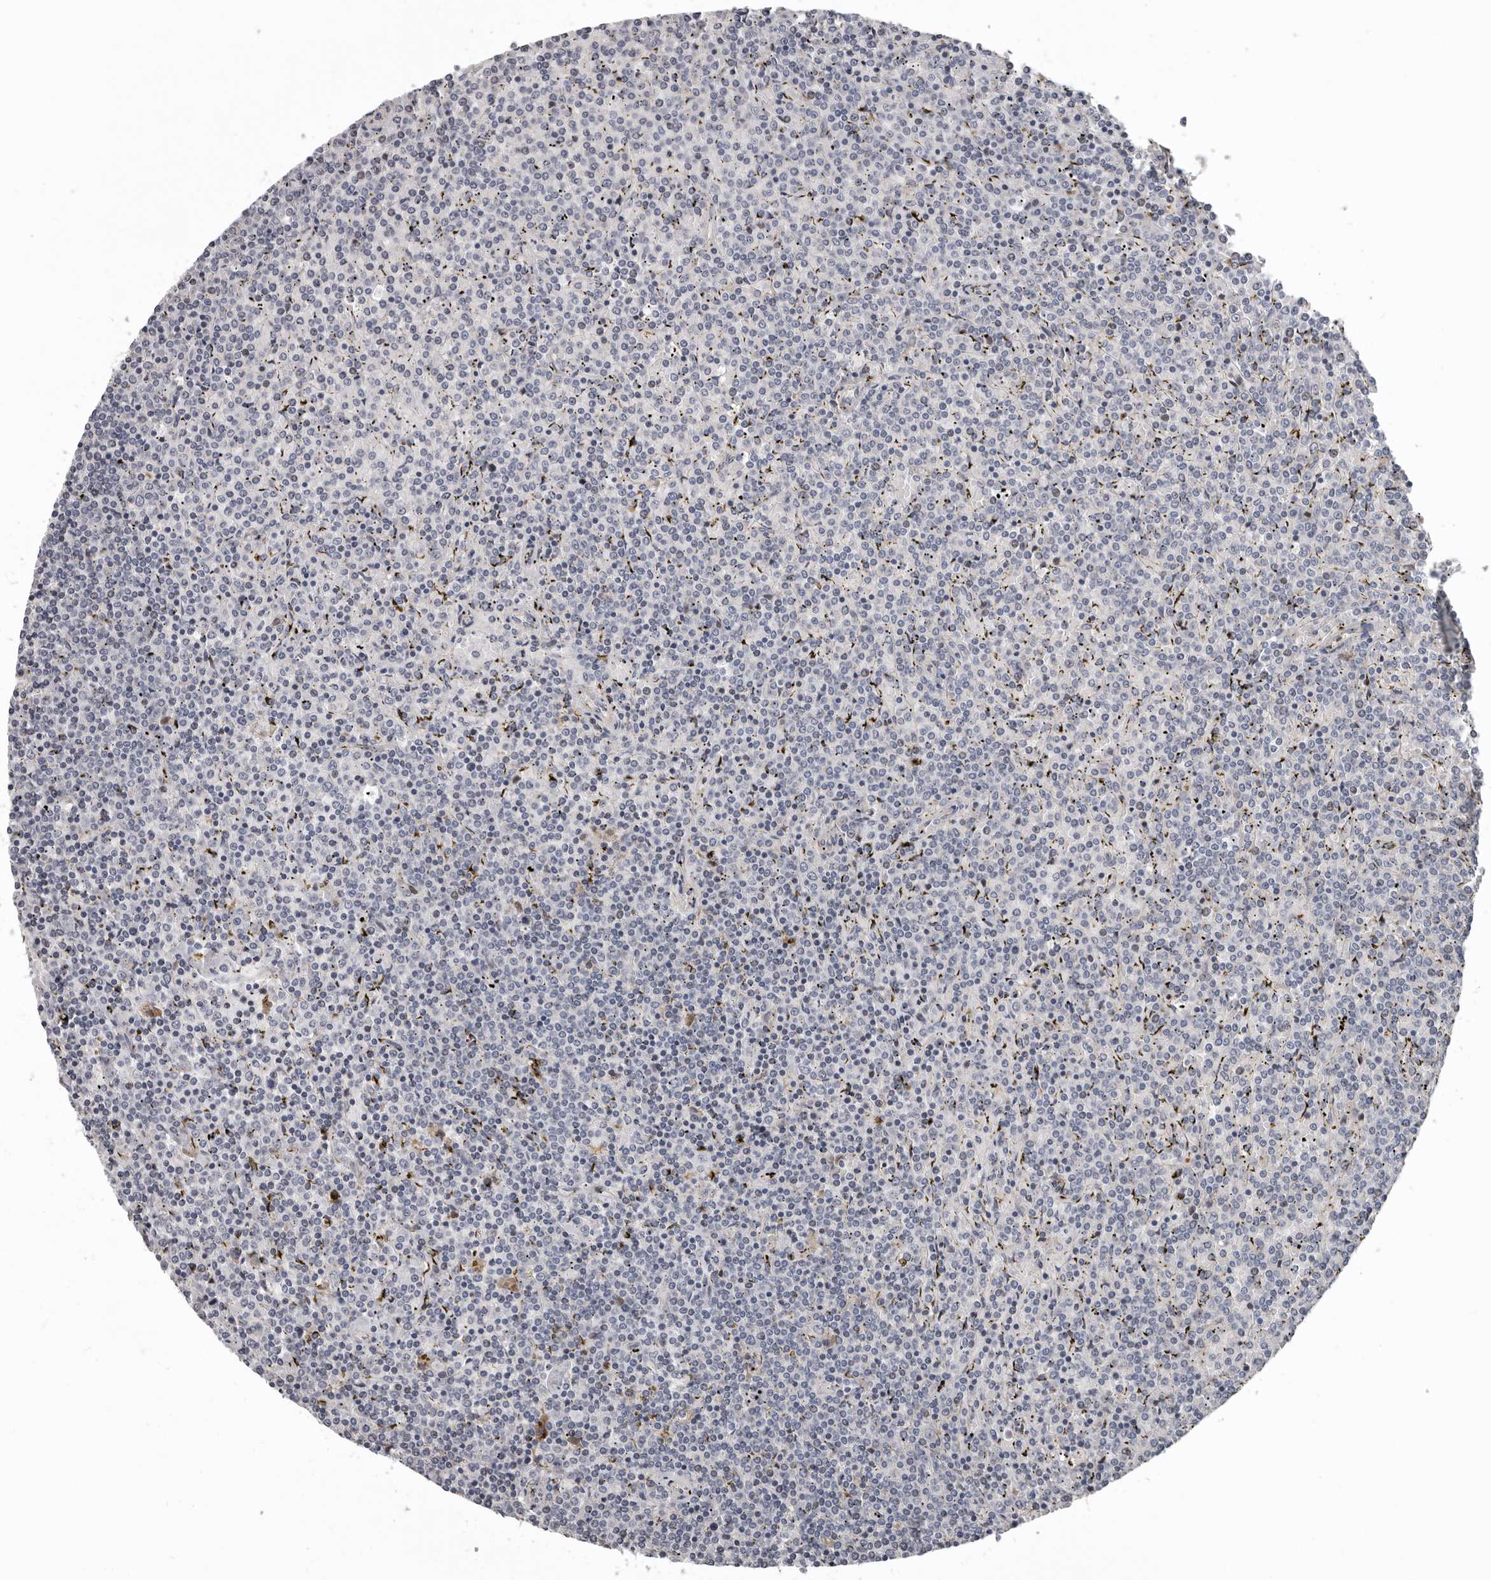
{"staining": {"intensity": "negative", "quantity": "none", "location": "none"}, "tissue": "lymphoma", "cell_type": "Tumor cells", "image_type": "cancer", "snomed": [{"axis": "morphology", "description": "Malignant lymphoma, non-Hodgkin's type, Low grade"}, {"axis": "topography", "description": "Spleen"}], "caption": "This is an immunohistochemistry (IHC) image of human lymphoma. There is no expression in tumor cells.", "gene": "RNF217", "patient": {"sex": "female", "age": 19}}